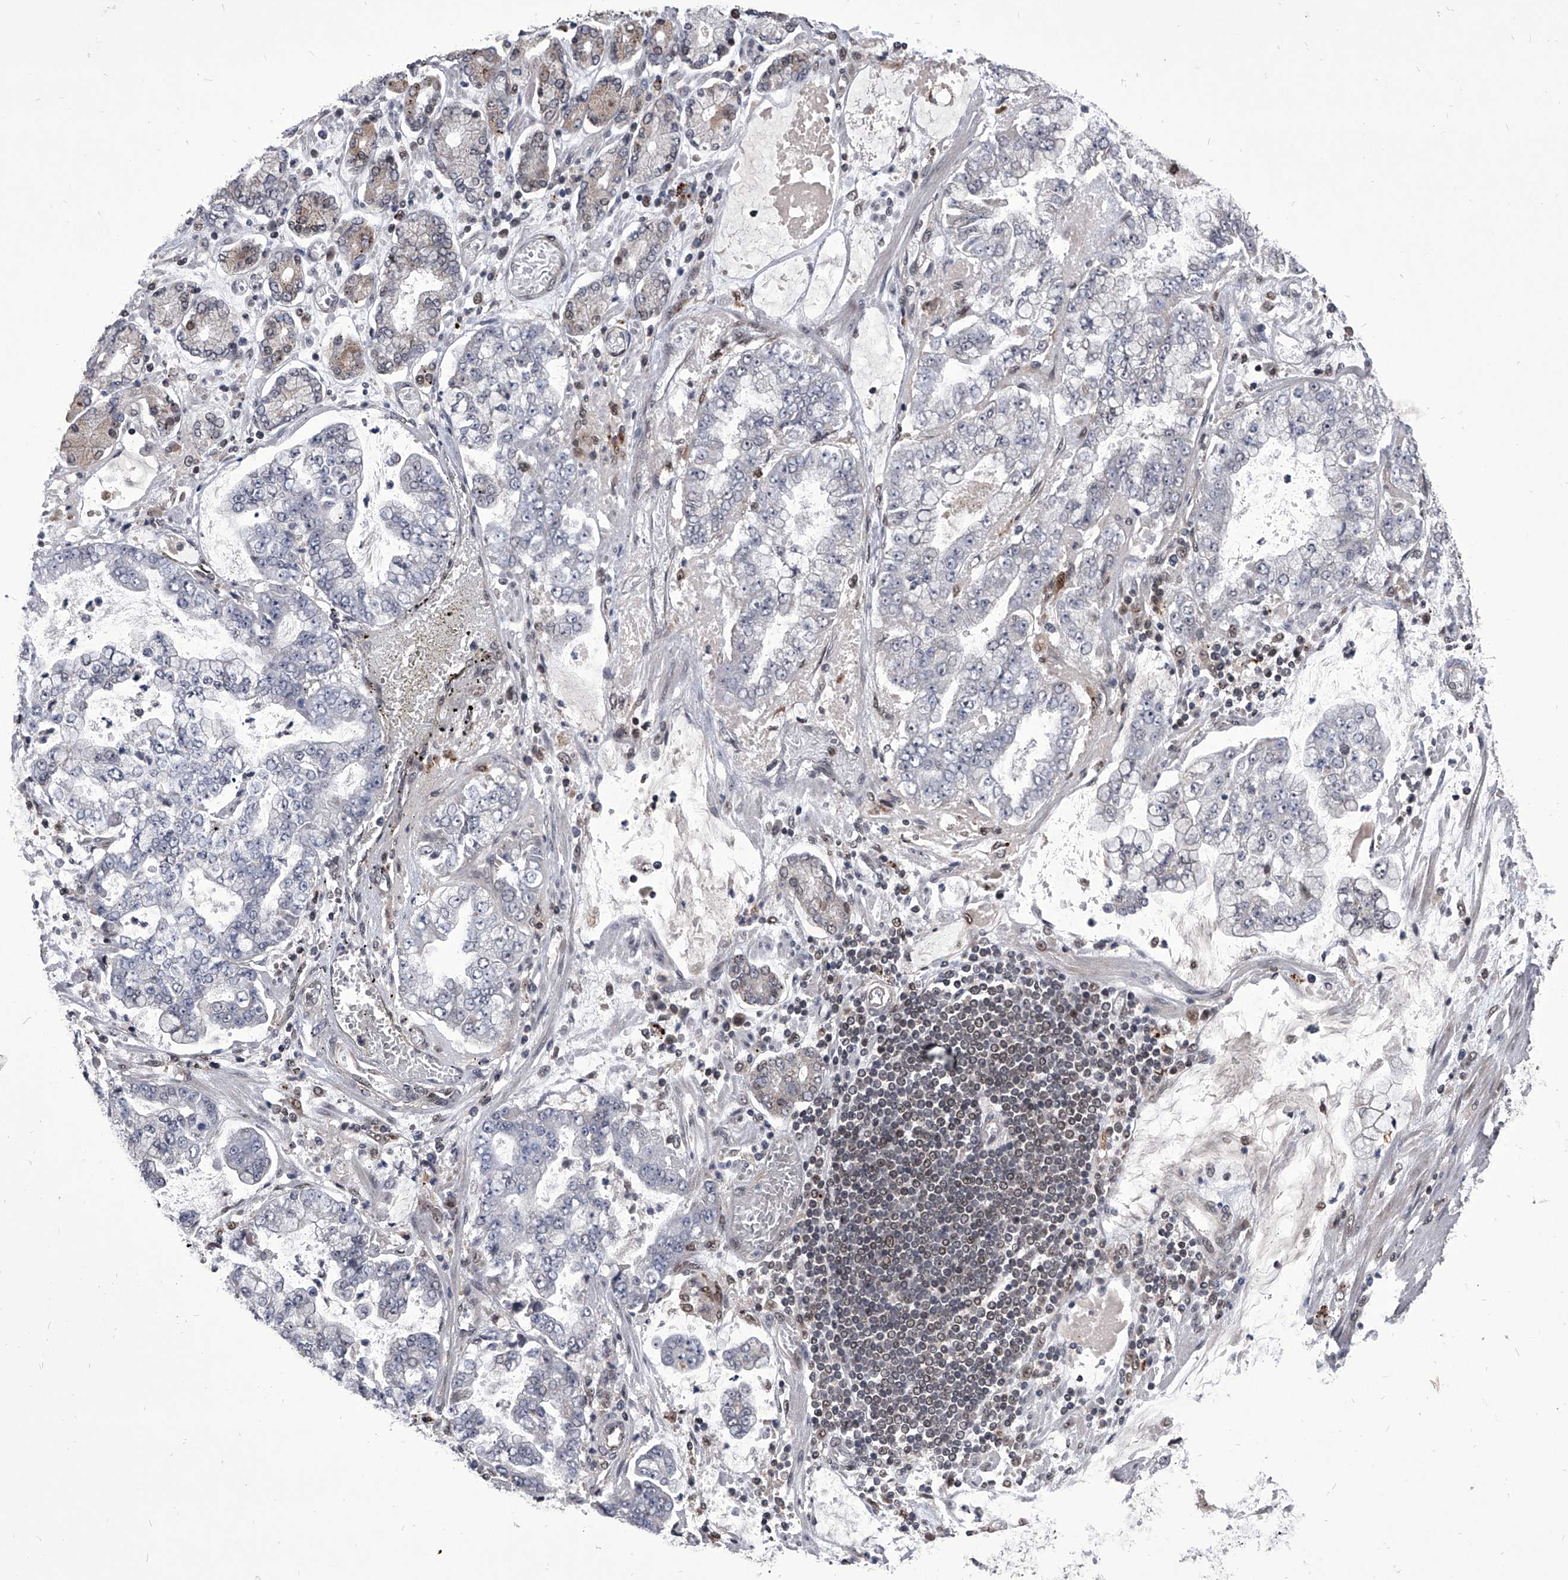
{"staining": {"intensity": "negative", "quantity": "none", "location": "none"}, "tissue": "stomach cancer", "cell_type": "Tumor cells", "image_type": "cancer", "snomed": [{"axis": "morphology", "description": "Adenocarcinoma, NOS"}, {"axis": "topography", "description": "Stomach"}], "caption": "IHC image of neoplastic tissue: human adenocarcinoma (stomach) stained with DAB (3,3'-diaminobenzidine) exhibits no significant protein expression in tumor cells. The staining is performed using DAB (3,3'-diaminobenzidine) brown chromogen with nuclei counter-stained in using hematoxylin.", "gene": "CMTR1", "patient": {"sex": "male", "age": 76}}